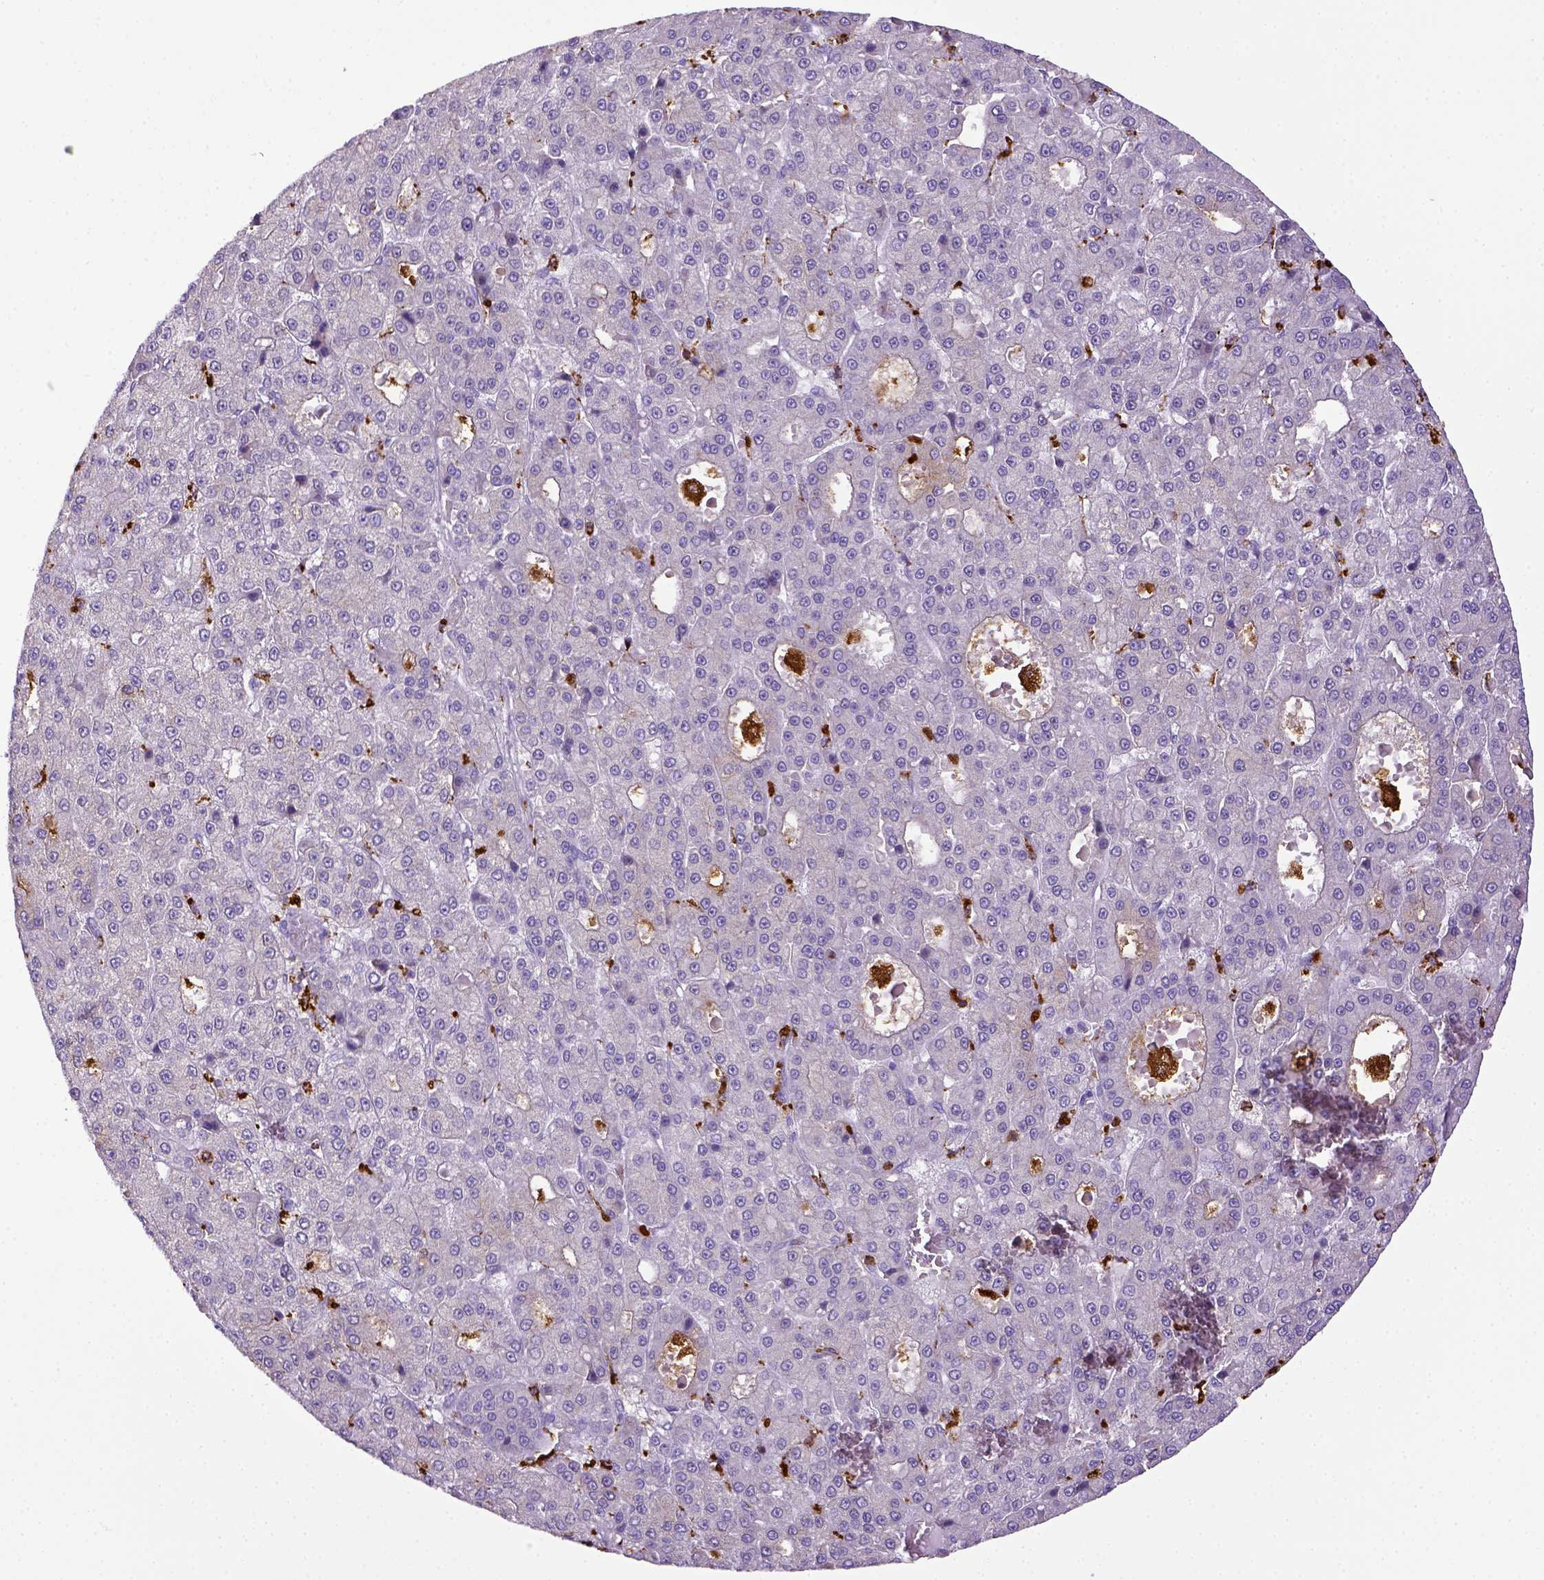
{"staining": {"intensity": "negative", "quantity": "none", "location": "none"}, "tissue": "liver cancer", "cell_type": "Tumor cells", "image_type": "cancer", "snomed": [{"axis": "morphology", "description": "Carcinoma, Hepatocellular, NOS"}, {"axis": "topography", "description": "Liver"}], "caption": "Immunohistochemistry (IHC) of human liver cancer reveals no expression in tumor cells.", "gene": "CD68", "patient": {"sex": "male", "age": 70}}